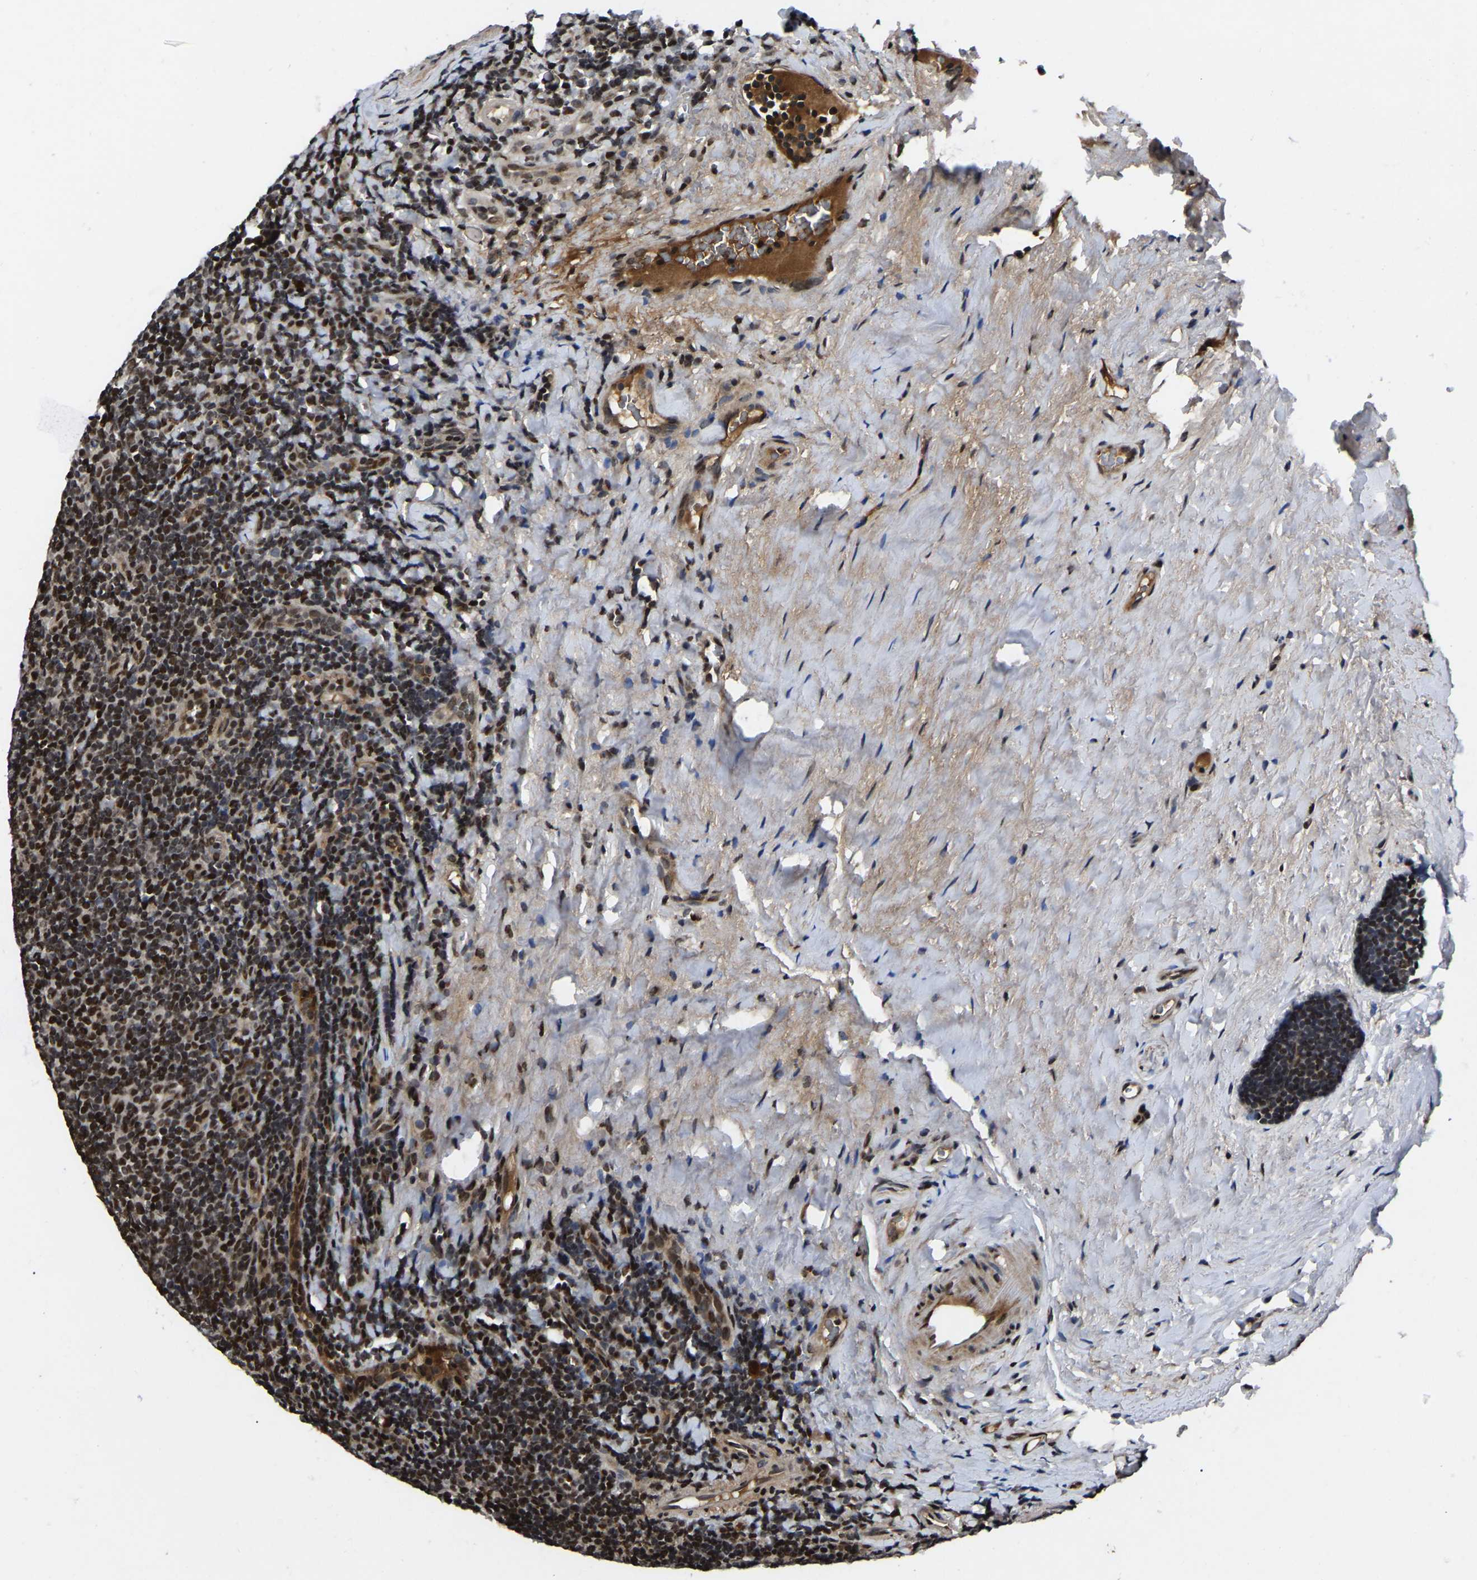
{"staining": {"intensity": "strong", "quantity": ">75%", "location": "nuclear"}, "tissue": "tonsil", "cell_type": "Germinal center cells", "image_type": "normal", "snomed": [{"axis": "morphology", "description": "Normal tissue, NOS"}, {"axis": "topography", "description": "Tonsil"}], "caption": "This histopathology image exhibits immunohistochemistry (IHC) staining of normal tonsil, with high strong nuclear positivity in approximately >75% of germinal center cells.", "gene": "TRIM35", "patient": {"sex": "male", "age": 37}}